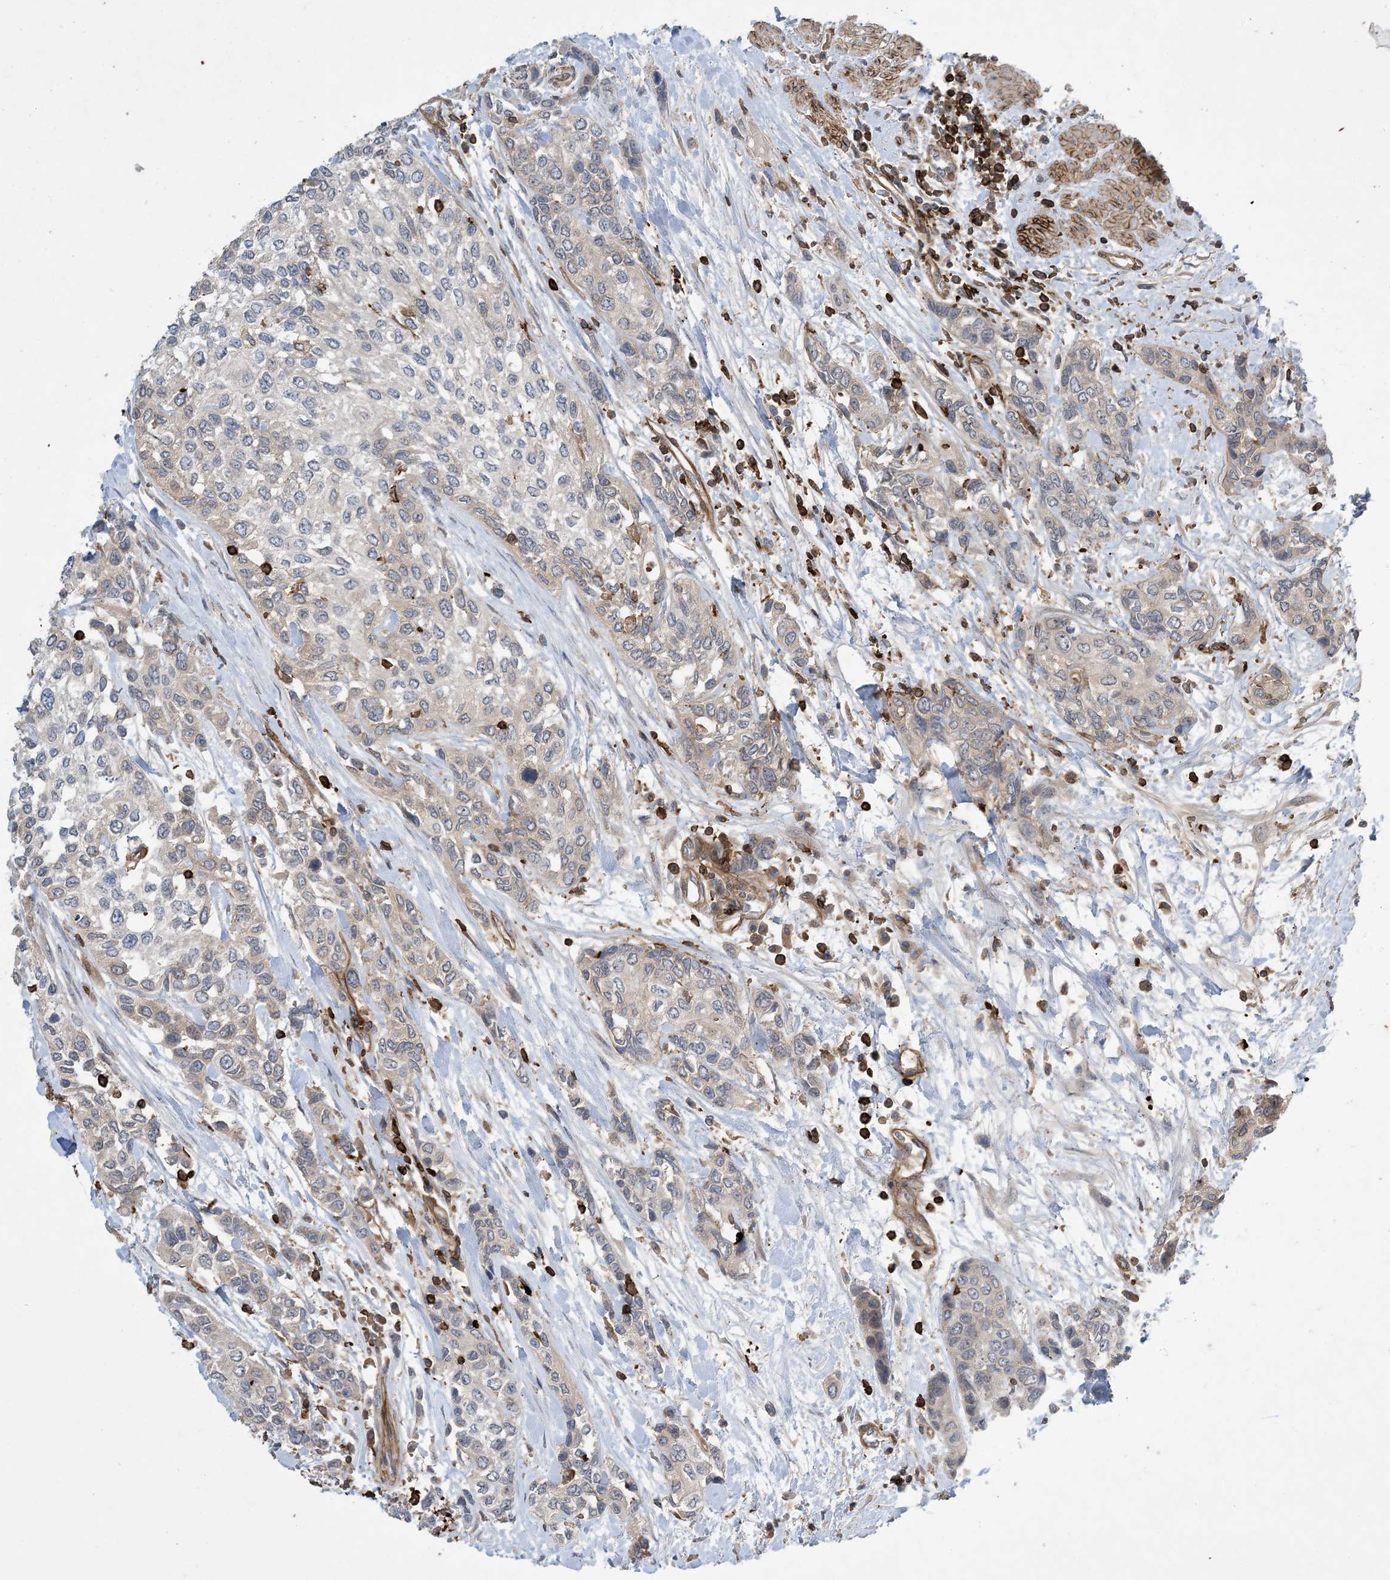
{"staining": {"intensity": "negative", "quantity": "none", "location": "none"}, "tissue": "urothelial cancer", "cell_type": "Tumor cells", "image_type": "cancer", "snomed": [{"axis": "morphology", "description": "Normal tissue, NOS"}, {"axis": "morphology", "description": "Urothelial carcinoma, High grade"}, {"axis": "topography", "description": "Vascular tissue"}, {"axis": "topography", "description": "Urinary bladder"}], "caption": "An IHC image of urothelial cancer is shown. There is no staining in tumor cells of urothelial cancer.", "gene": "AK9", "patient": {"sex": "female", "age": 56}}